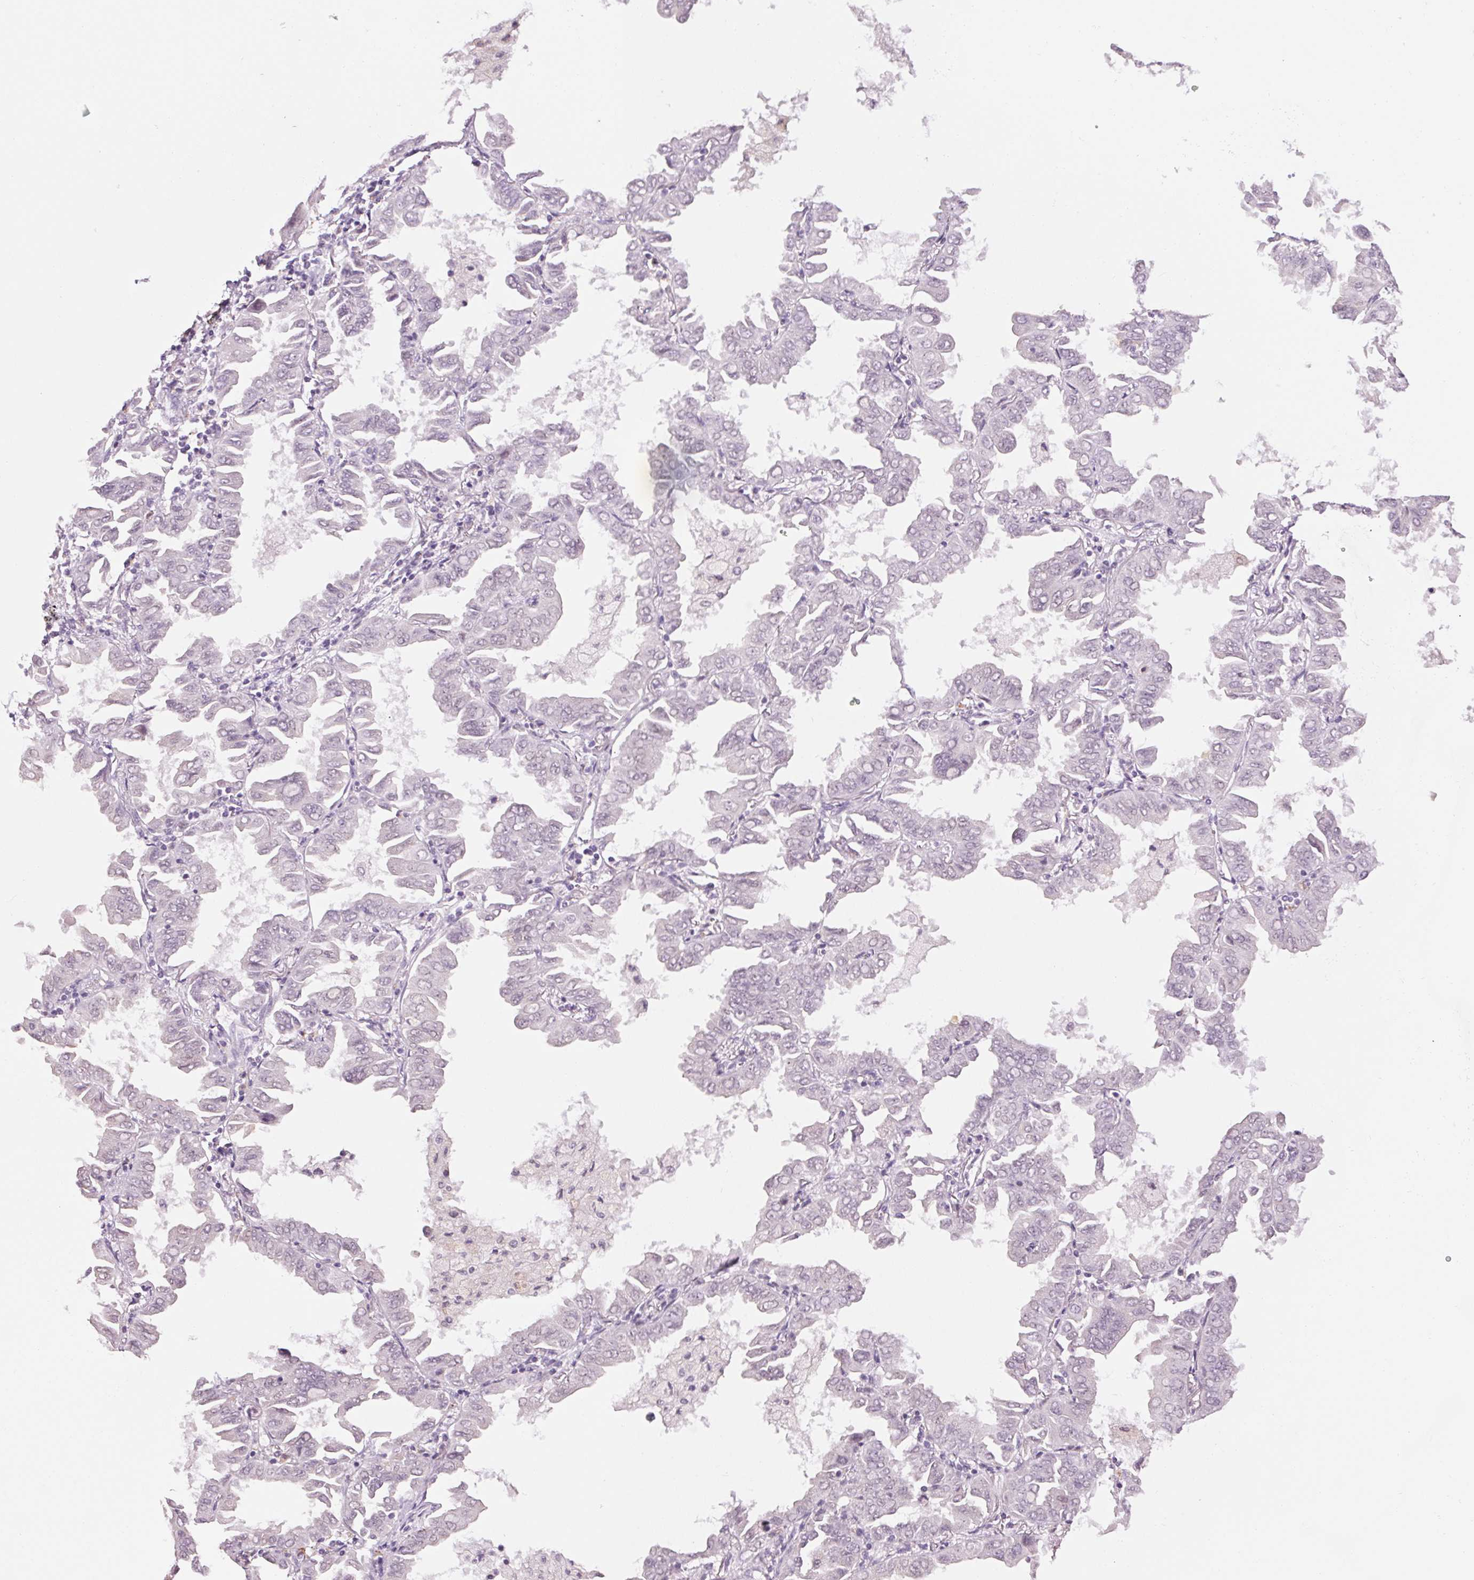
{"staining": {"intensity": "negative", "quantity": "none", "location": "none"}, "tissue": "lung cancer", "cell_type": "Tumor cells", "image_type": "cancer", "snomed": [{"axis": "morphology", "description": "Adenocarcinoma, NOS"}, {"axis": "topography", "description": "Lung"}], "caption": "The IHC image has no significant positivity in tumor cells of lung cancer tissue.", "gene": "MPO", "patient": {"sex": "male", "age": 64}}